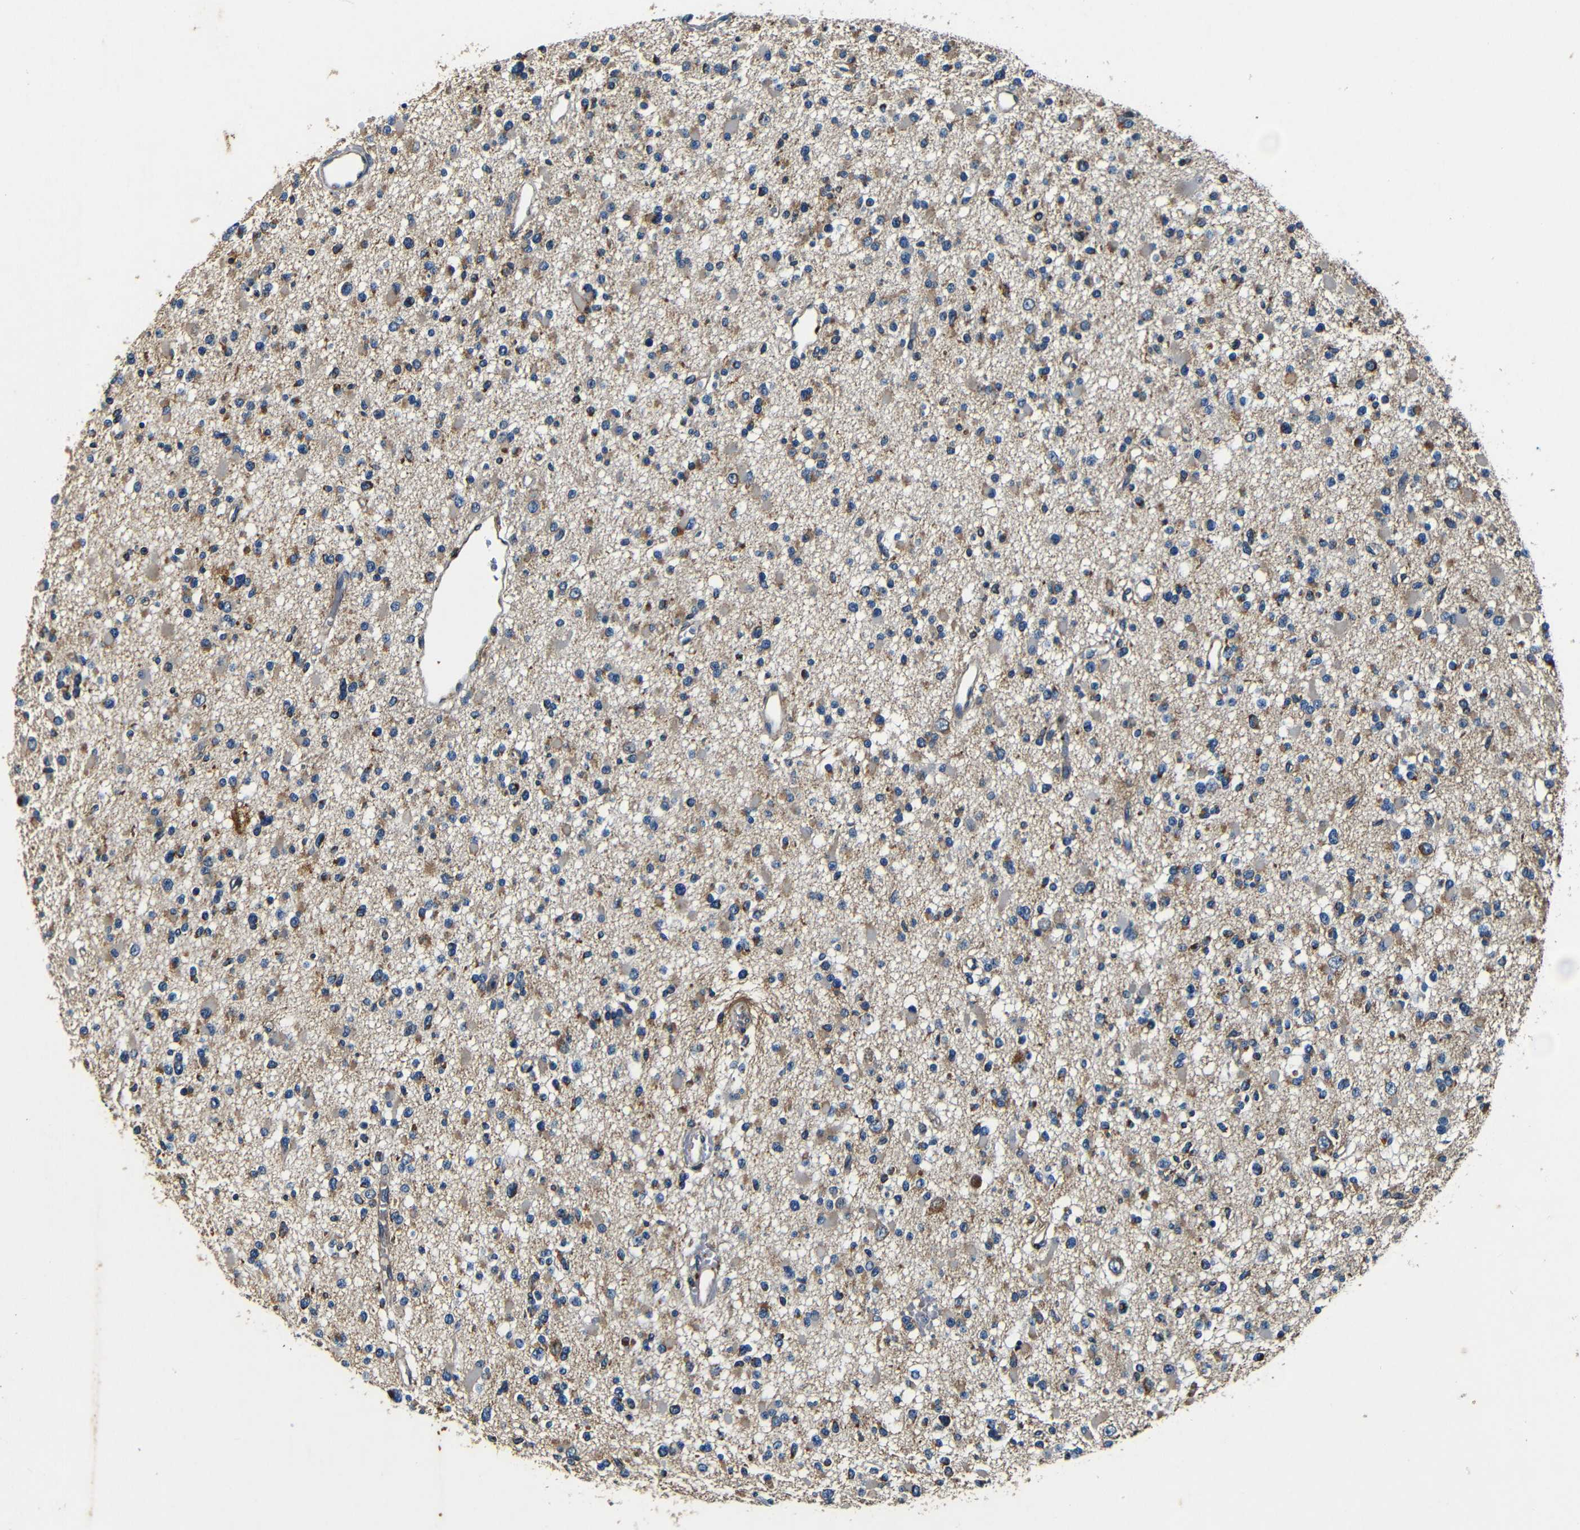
{"staining": {"intensity": "moderate", "quantity": "25%-75%", "location": "cytoplasmic/membranous"}, "tissue": "glioma", "cell_type": "Tumor cells", "image_type": "cancer", "snomed": [{"axis": "morphology", "description": "Glioma, malignant, Low grade"}, {"axis": "topography", "description": "Brain"}], "caption": "Immunohistochemical staining of human malignant glioma (low-grade) reveals moderate cytoplasmic/membranous protein expression in approximately 25%-75% of tumor cells.", "gene": "MTX1", "patient": {"sex": "female", "age": 22}}